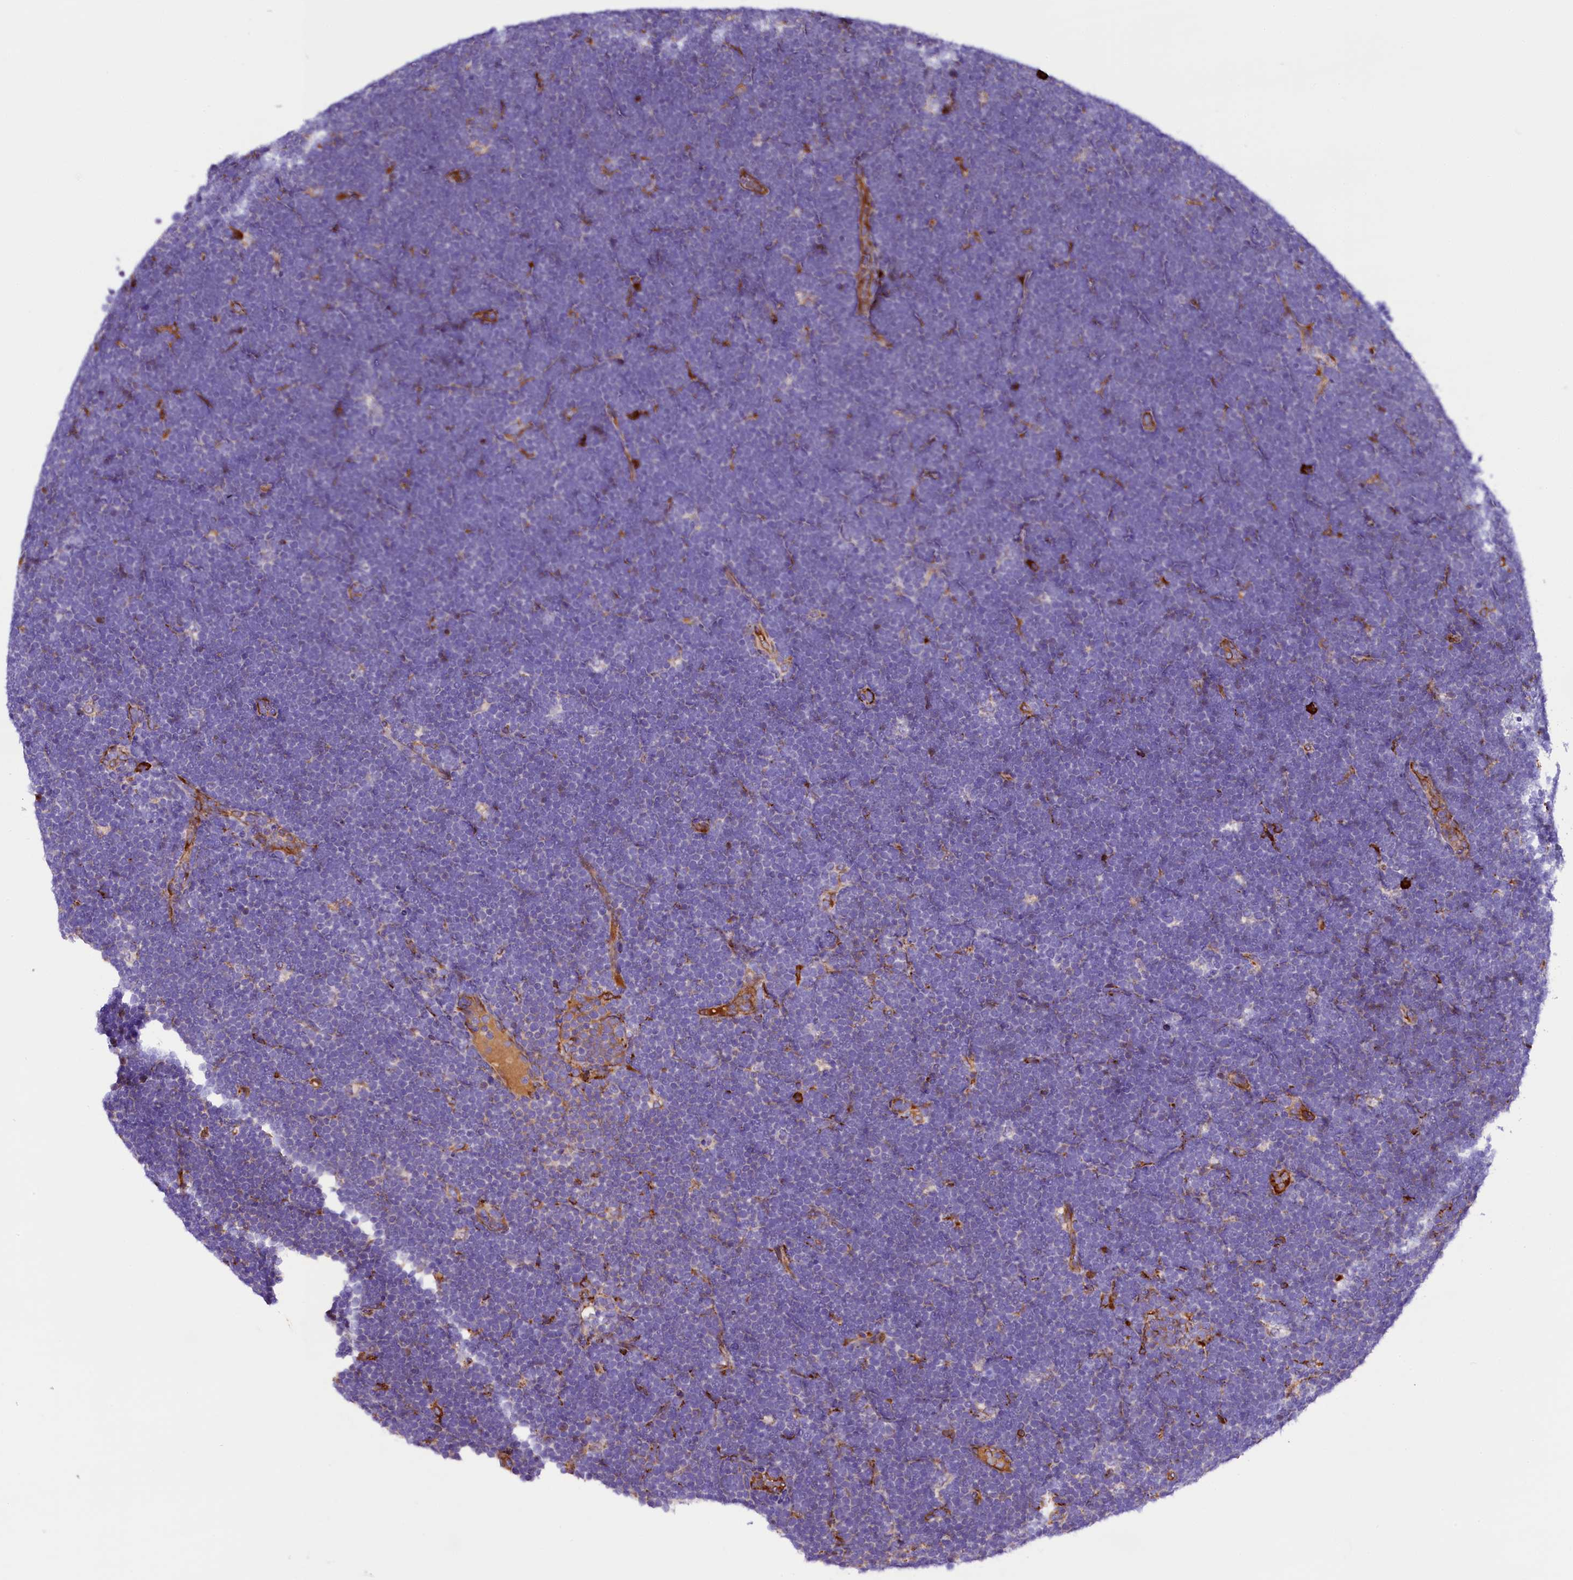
{"staining": {"intensity": "negative", "quantity": "none", "location": "none"}, "tissue": "lymphoma", "cell_type": "Tumor cells", "image_type": "cancer", "snomed": [{"axis": "morphology", "description": "Malignant lymphoma, non-Hodgkin's type, High grade"}, {"axis": "topography", "description": "Lymph node"}], "caption": "A high-resolution histopathology image shows IHC staining of malignant lymphoma, non-Hodgkin's type (high-grade), which demonstrates no significant expression in tumor cells.", "gene": "CMTR2", "patient": {"sex": "male", "age": 13}}